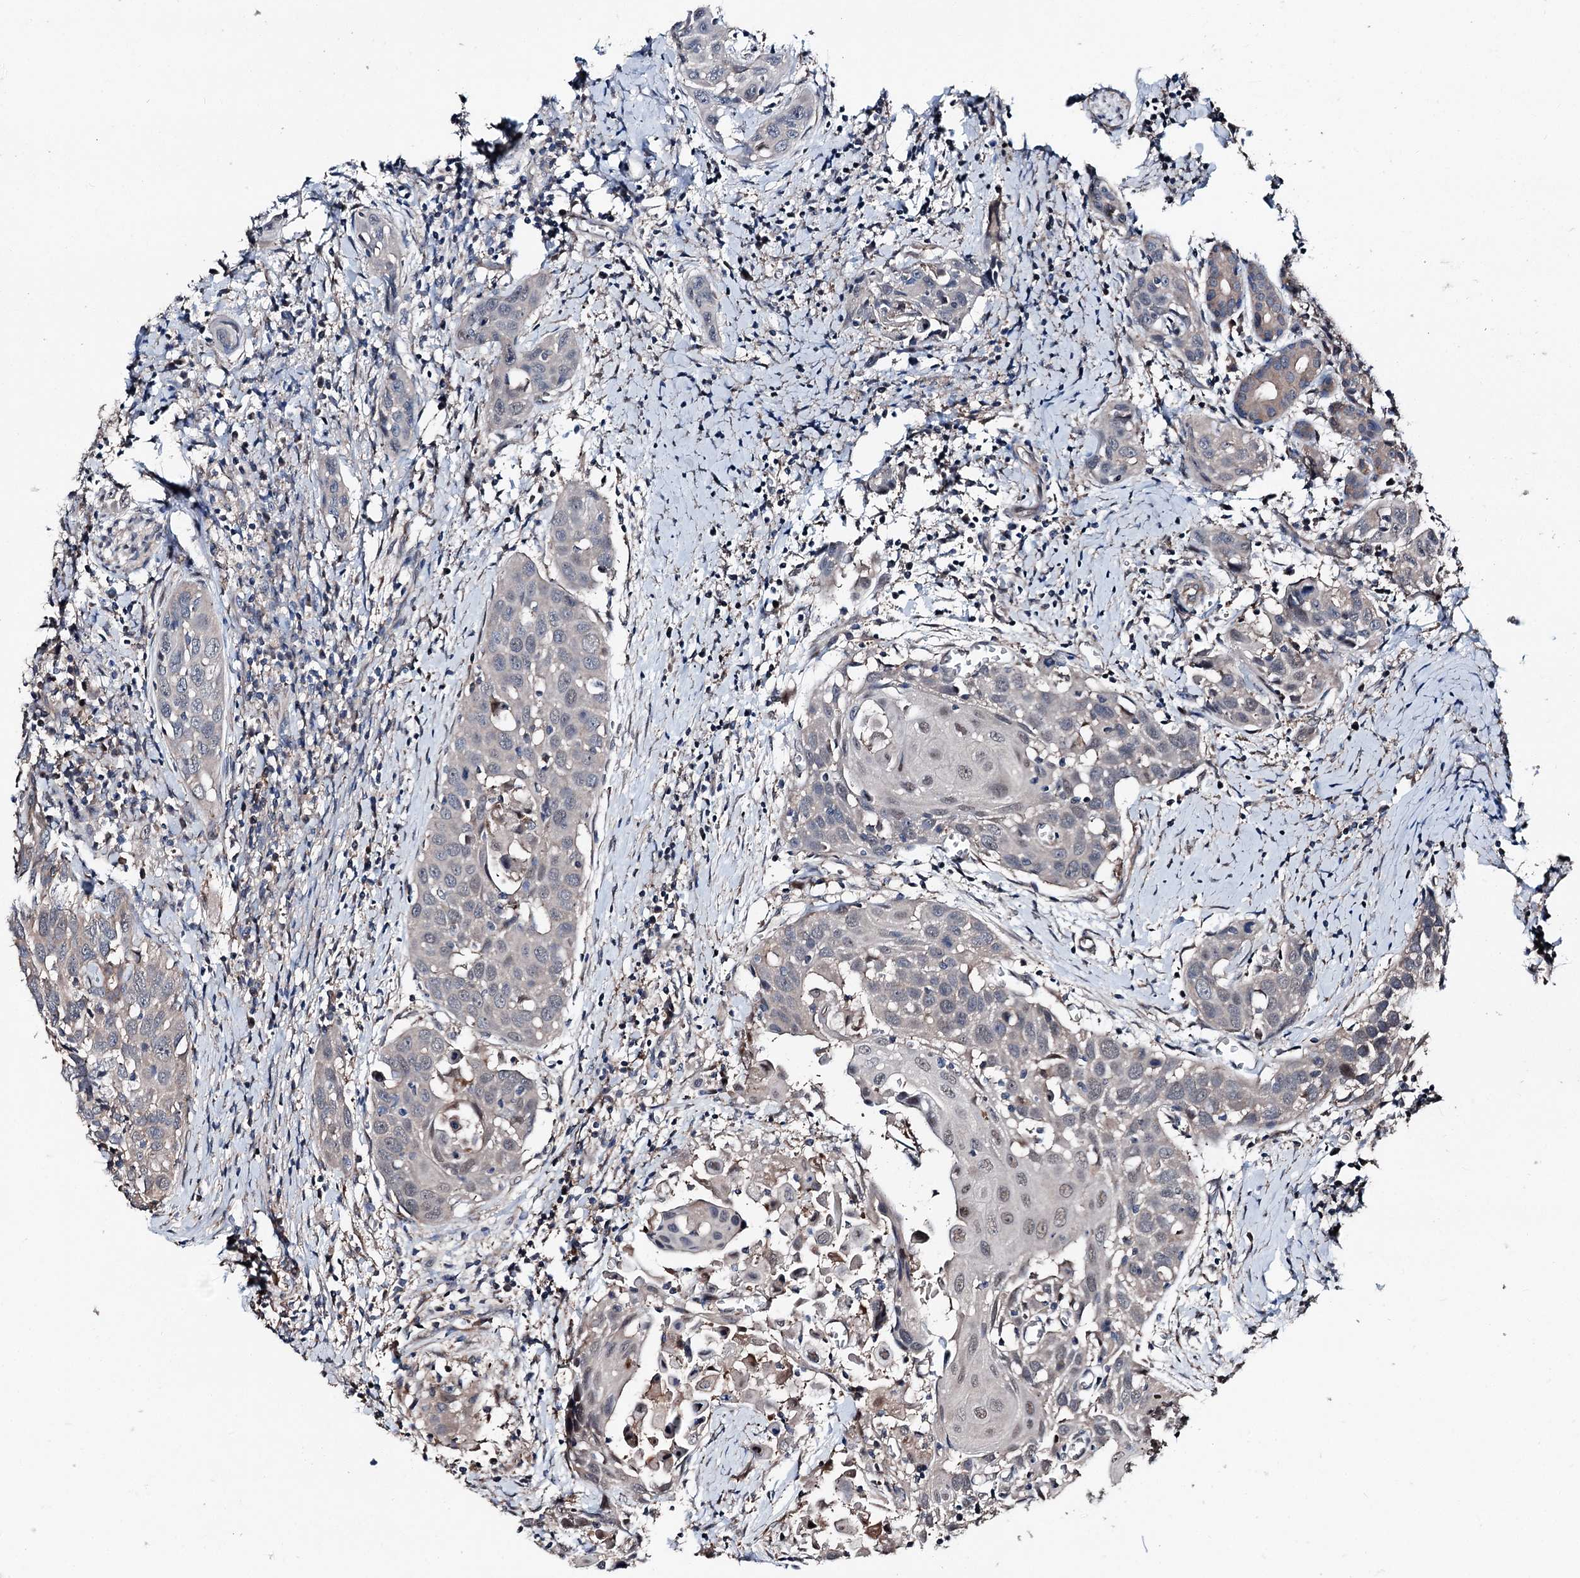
{"staining": {"intensity": "weak", "quantity": "<25%", "location": "nuclear"}, "tissue": "head and neck cancer", "cell_type": "Tumor cells", "image_type": "cancer", "snomed": [{"axis": "morphology", "description": "Squamous cell carcinoma, NOS"}, {"axis": "topography", "description": "Oral tissue"}, {"axis": "topography", "description": "Head-Neck"}], "caption": "Immunohistochemistry (IHC) histopathology image of neoplastic tissue: squamous cell carcinoma (head and neck) stained with DAB shows no significant protein expression in tumor cells. Brightfield microscopy of IHC stained with DAB (brown) and hematoxylin (blue), captured at high magnification.", "gene": "PSMD13", "patient": {"sex": "female", "age": 50}}